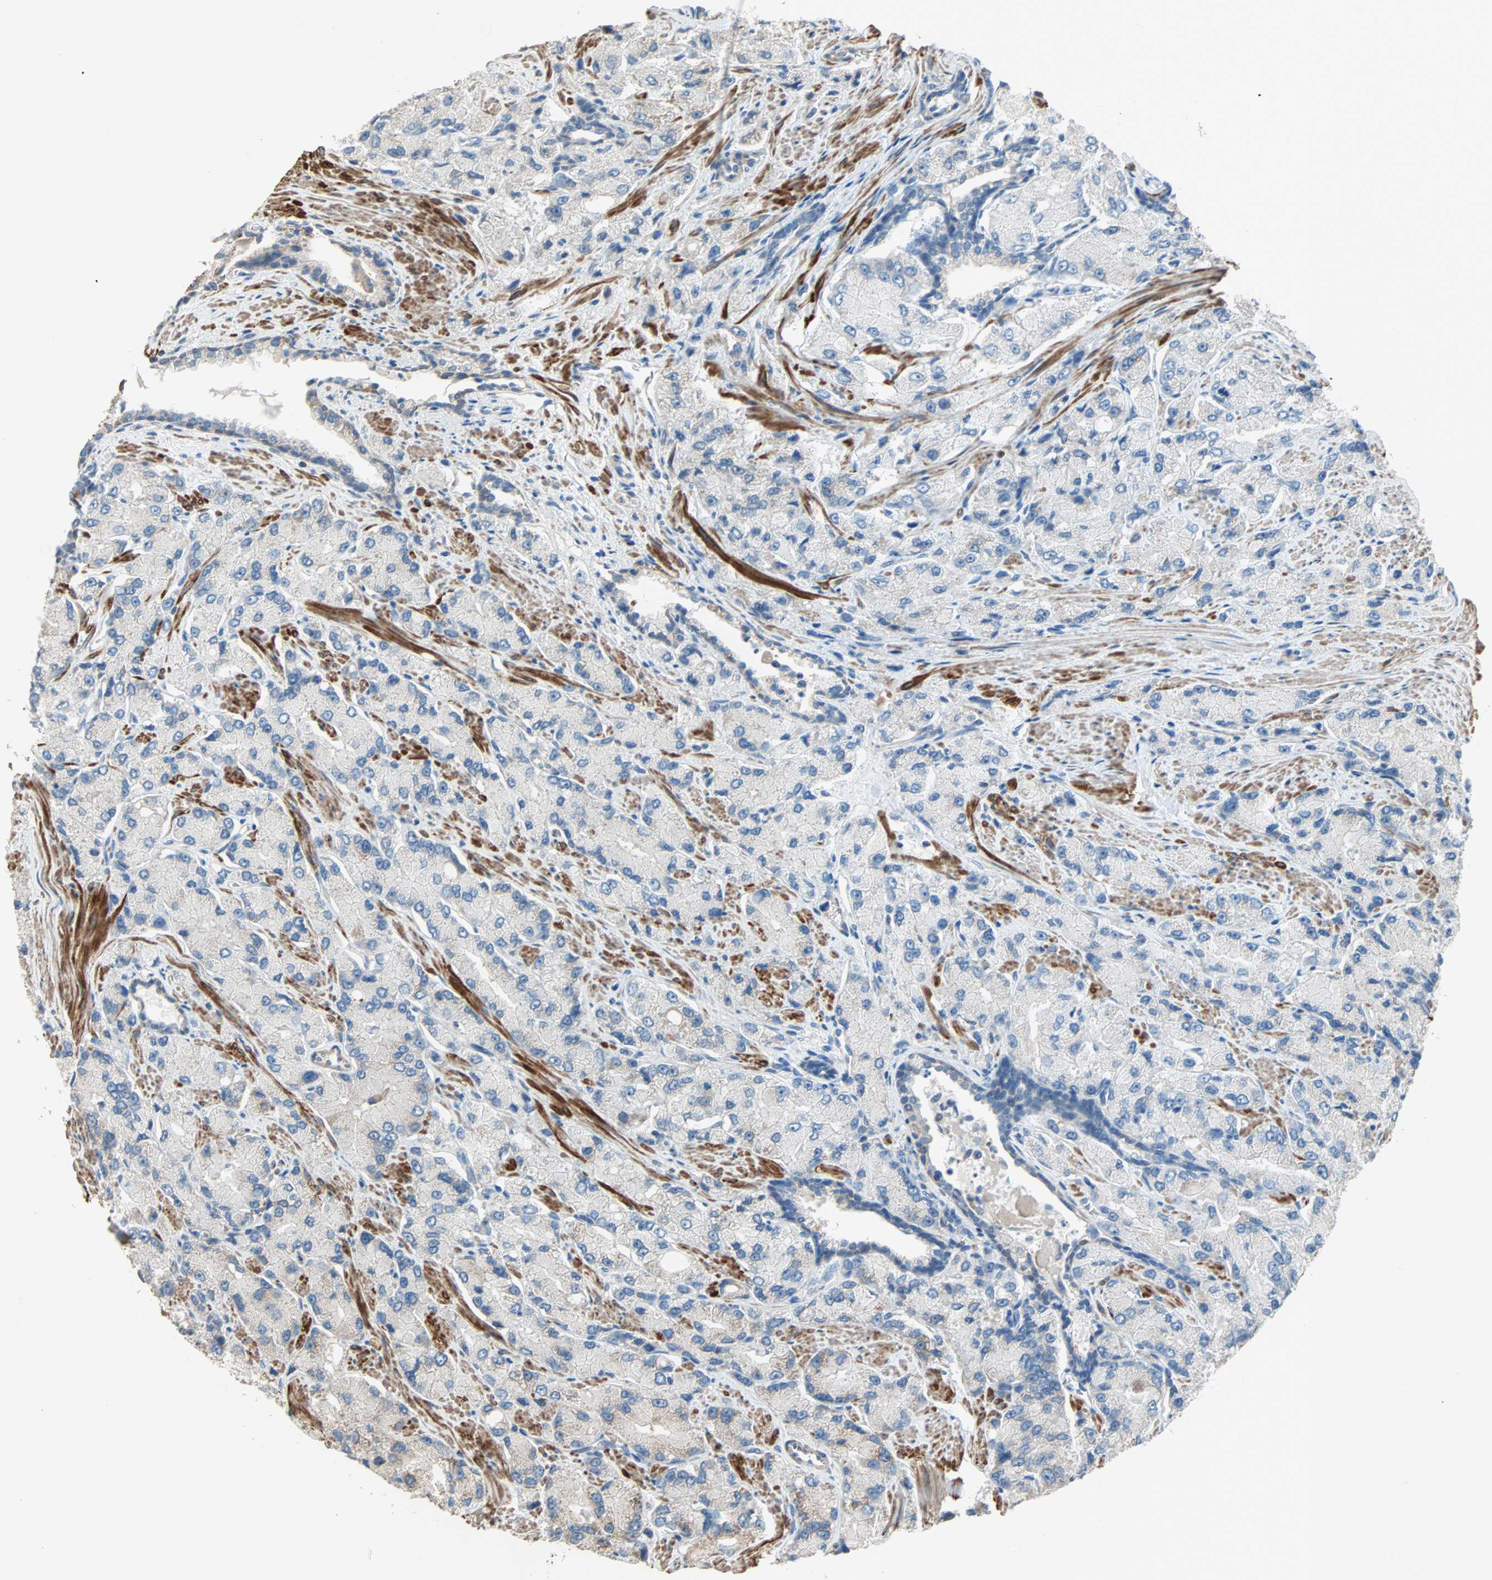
{"staining": {"intensity": "negative", "quantity": "none", "location": "none"}, "tissue": "prostate cancer", "cell_type": "Tumor cells", "image_type": "cancer", "snomed": [{"axis": "morphology", "description": "Adenocarcinoma, High grade"}, {"axis": "topography", "description": "Prostate"}], "caption": "Tumor cells show no significant staining in prostate cancer (adenocarcinoma (high-grade)). The staining was performed using DAB (3,3'-diaminobenzidine) to visualize the protein expression in brown, while the nuclei were stained in blue with hematoxylin (Magnification: 20x).", "gene": "ACVRL1", "patient": {"sex": "male", "age": 58}}